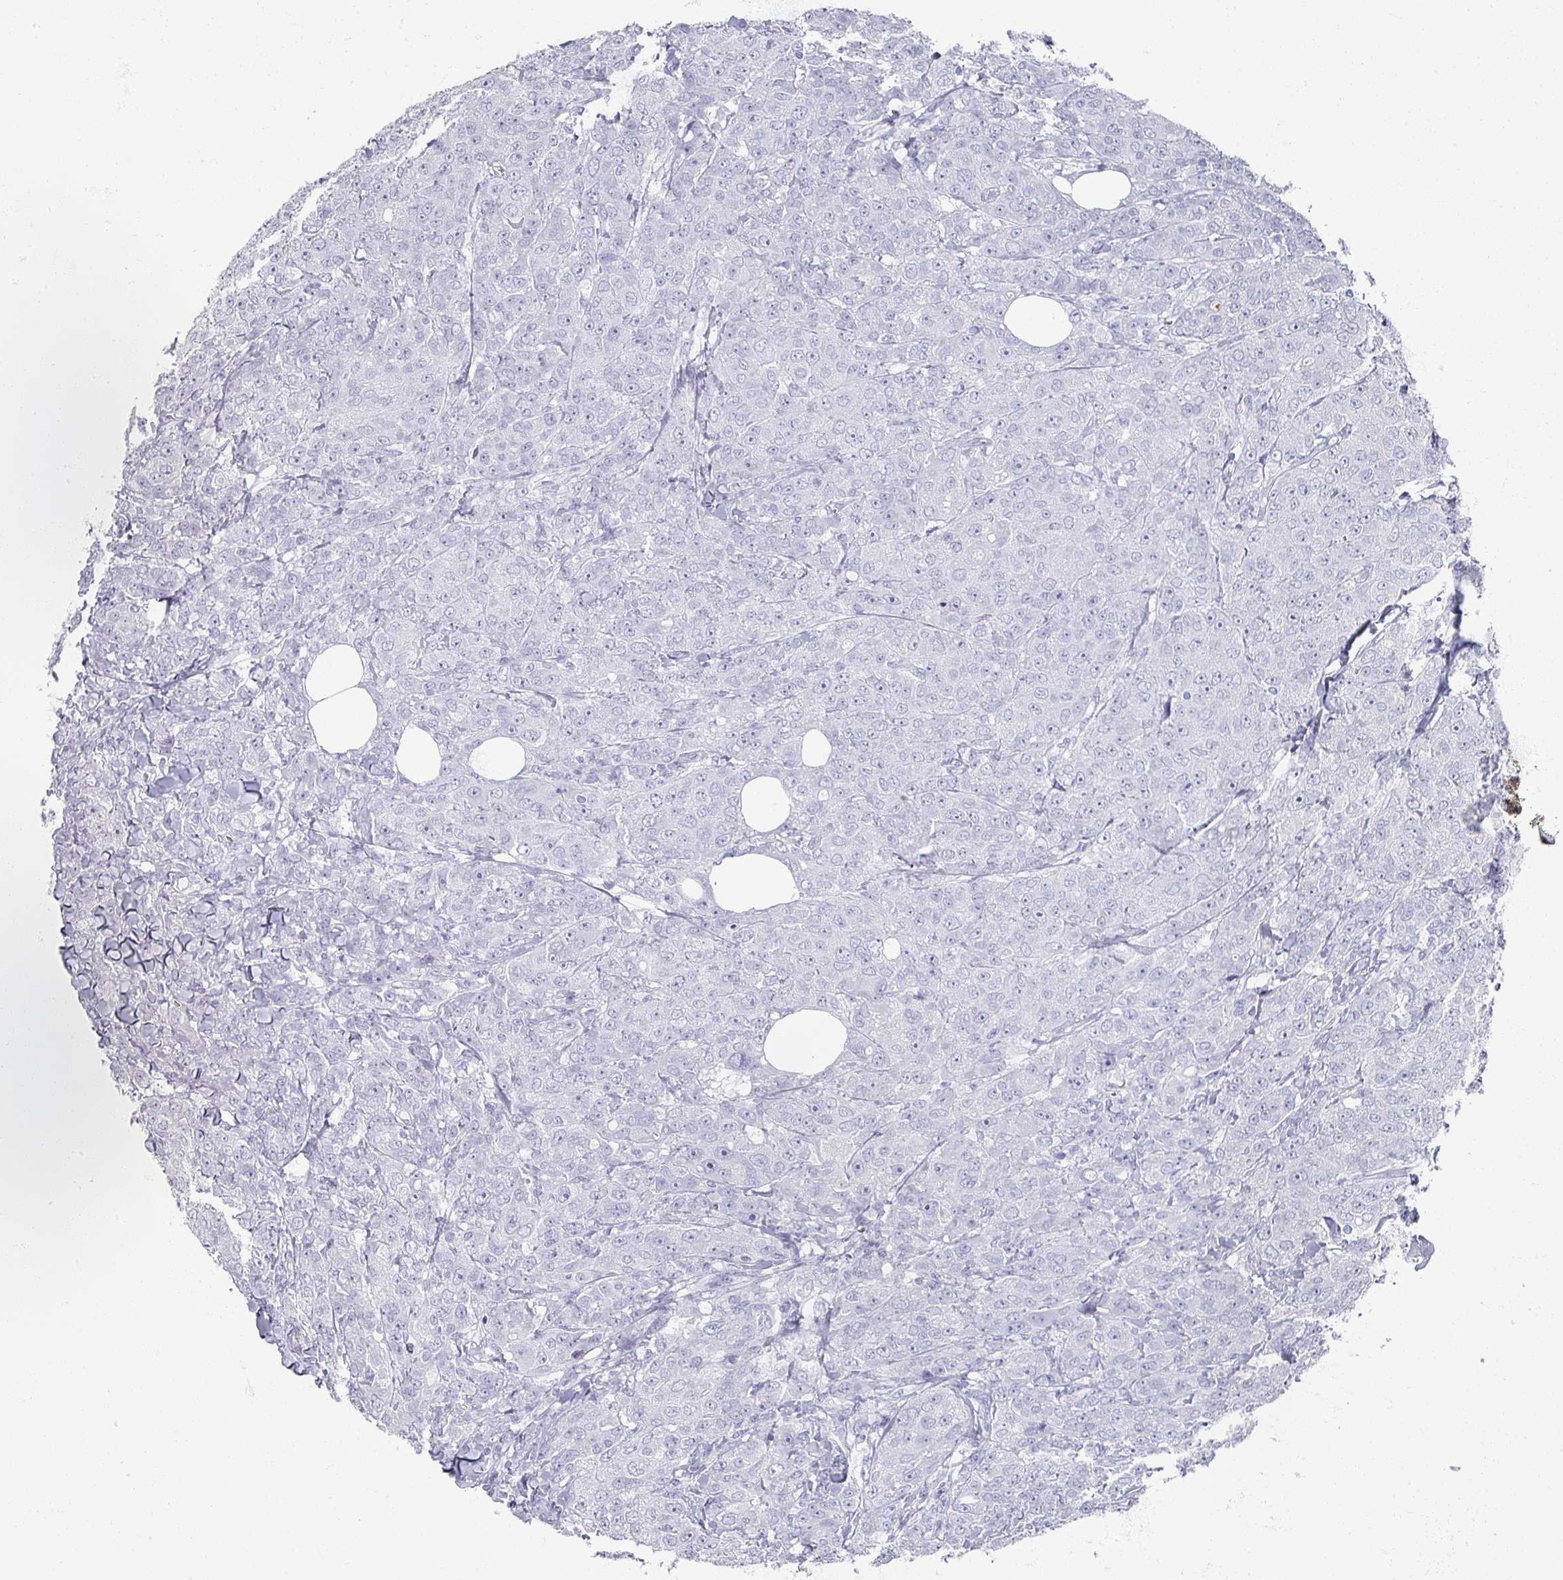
{"staining": {"intensity": "negative", "quantity": "none", "location": "none"}, "tissue": "breast cancer", "cell_type": "Tumor cells", "image_type": "cancer", "snomed": [{"axis": "morphology", "description": "Duct carcinoma"}, {"axis": "topography", "description": "Breast"}], "caption": "The micrograph exhibits no significant staining in tumor cells of breast invasive ductal carcinoma.", "gene": "OMG", "patient": {"sex": "female", "age": 43}}